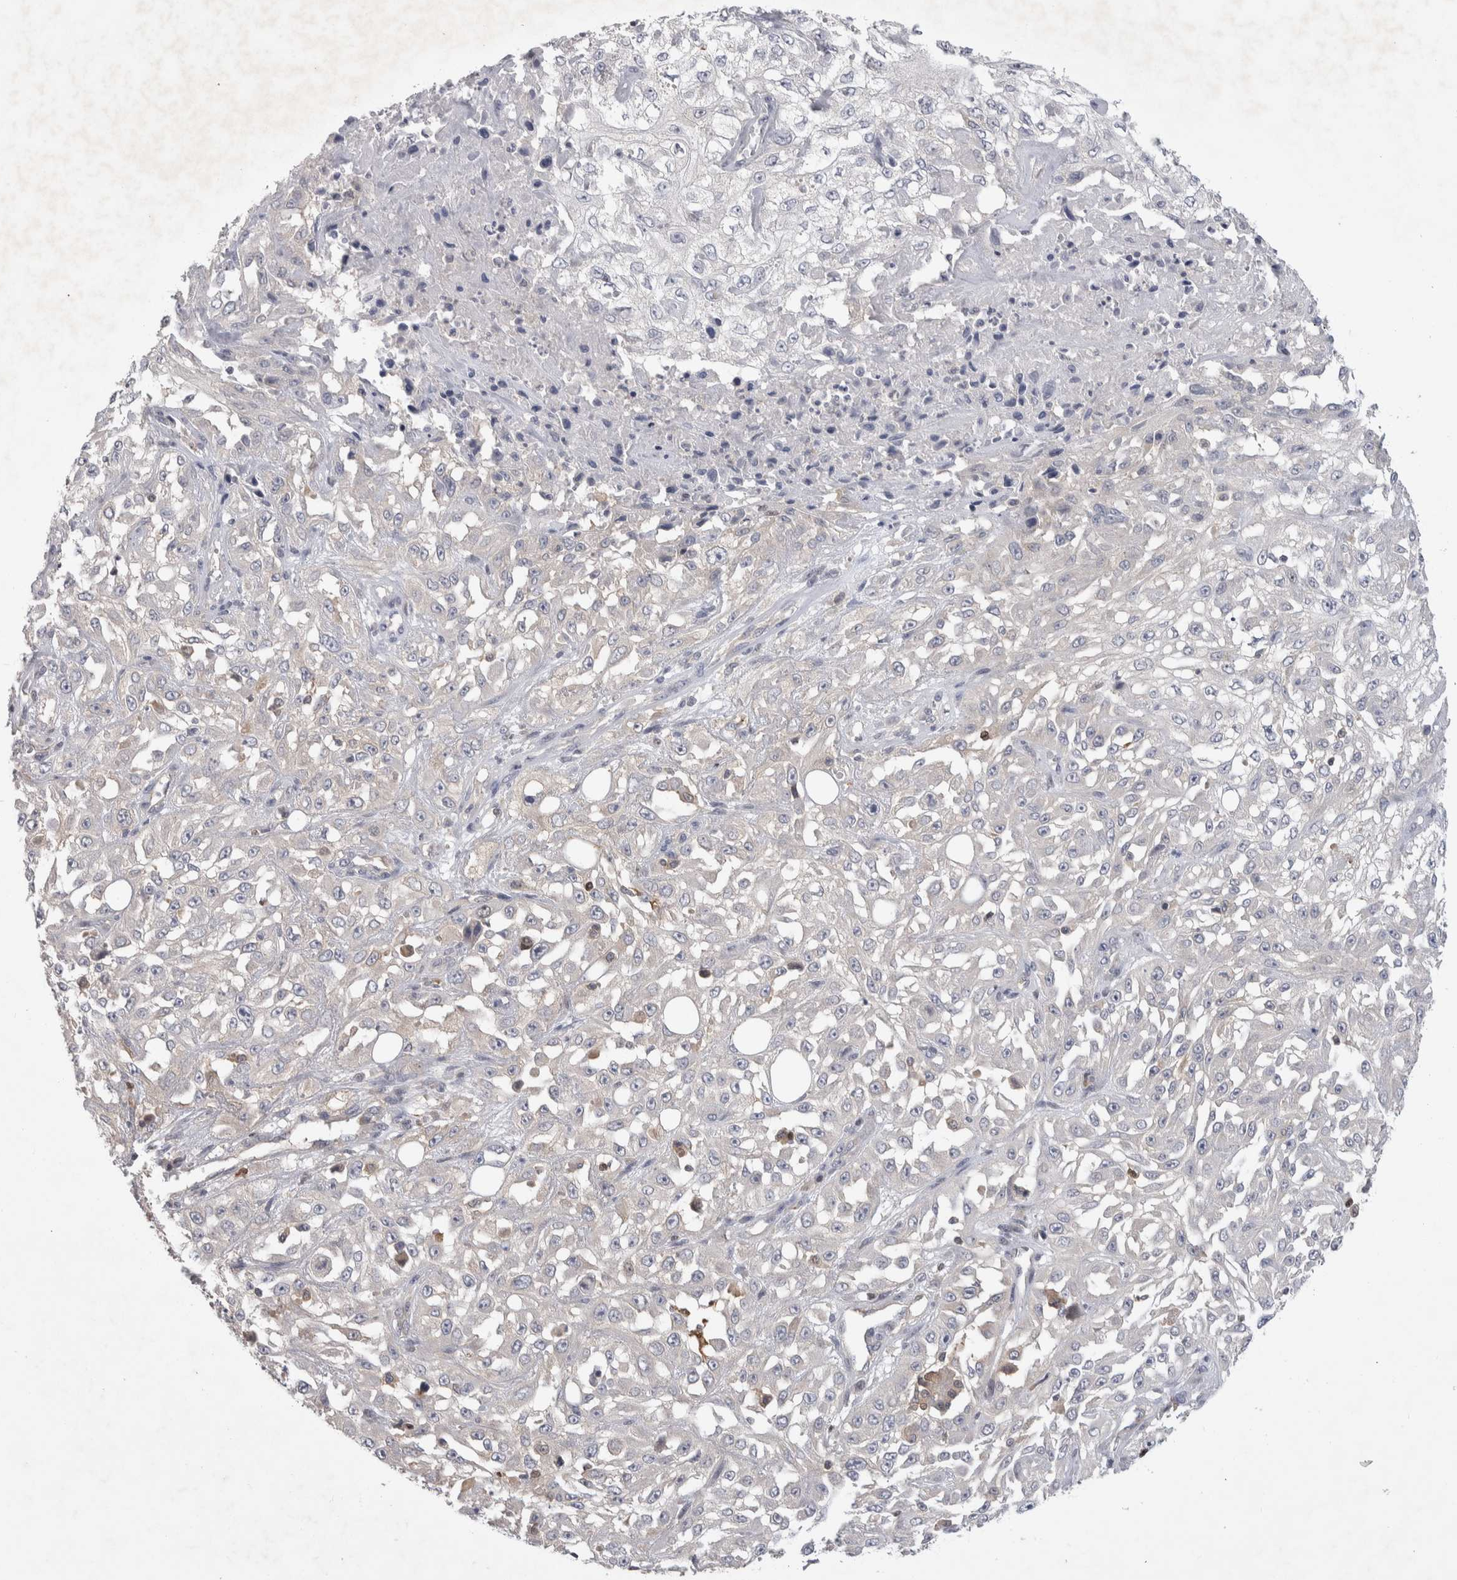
{"staining": {"intensity": "negative", "quantity": "none", "location": "none"}, "tissue": "skin cancer", "cell_type": "Tumor cells", "image_type": "cancer", "snomed": [{"axis": "morphology", "description": "Squamous cell carcinoma, NOS"}, {"axis": "morphology", "description": "Squamous cell carcinoma, metastatic, NOS"}, {"axis": "topography", "description": "Skin"}, {"axis": "topography", "description": "Lymph node"}], "caption": "Skin cancer (metastatic squamous cell carcinoma) was stained to show a protein in brown. There is no significant expression in tumor cells. (DAB (3,3'-diaminobenzidine) immunohistochemistry (IHC), high magnification).", "gene": "NFKB2", "patient": {"sex": "male", "age": 75}}